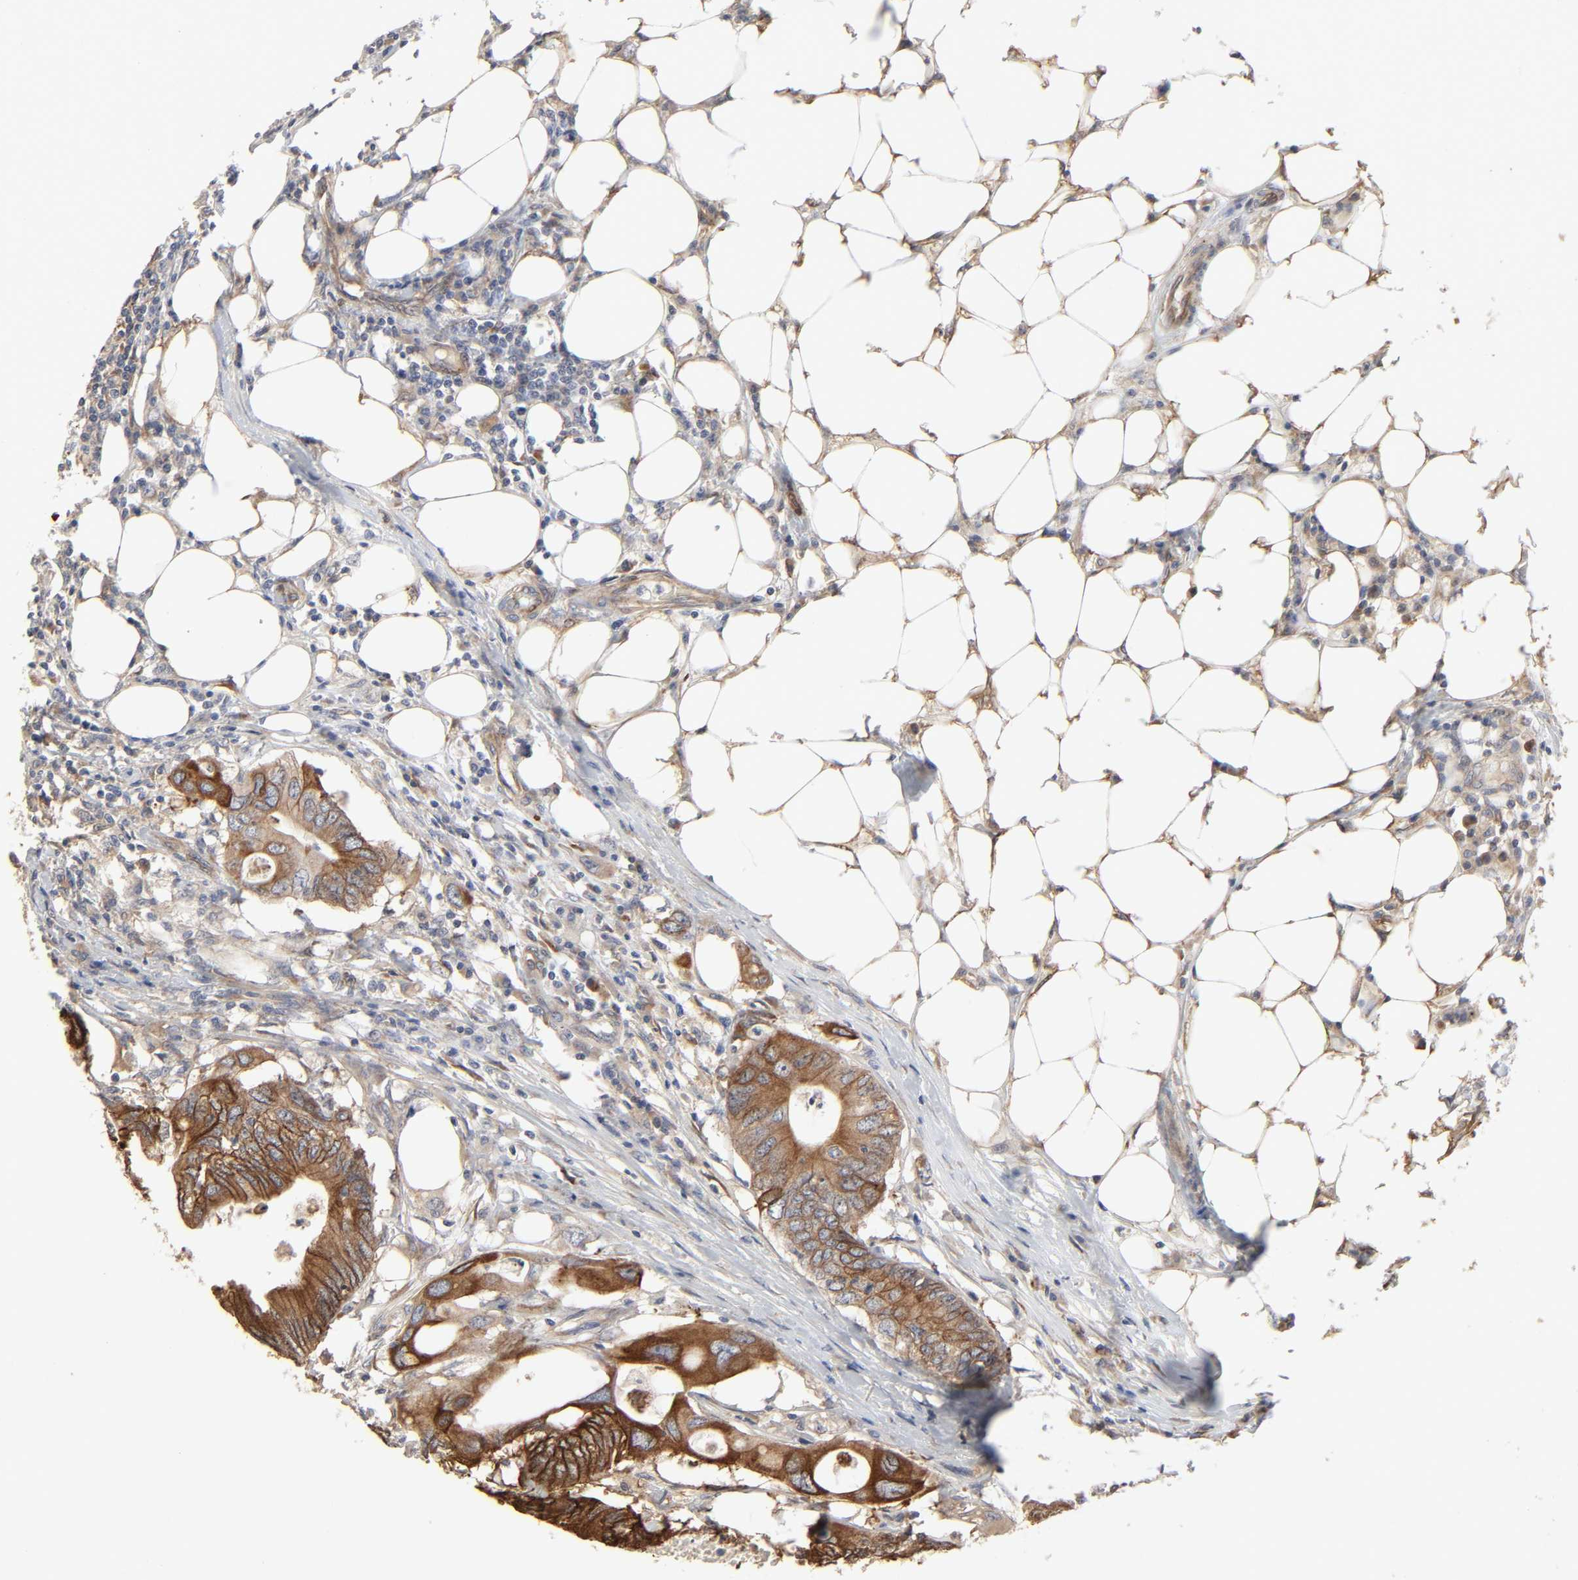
{"staining": {"intensity": "moderate", "quantity": ">75%", "location": "cytoplasmic/membranous"}, "tissue": "colorectal cancer", "cell_type": "Tumor cells", "image_type": "cancer", "snomed": [{"axis": "morphology", "description": "Adenocarcinoma, NOS"}, {"axis": "topography", "description": "Colon"}], "caption": "Colorectal cancer (adenocarcinoma) stained with a brown dye reveals moderate cytoplasmic/membranous positive staining in about >75% of tumor cells.", "gene": "NDRG2", "patient": {"sex": "male", "age": 71}}